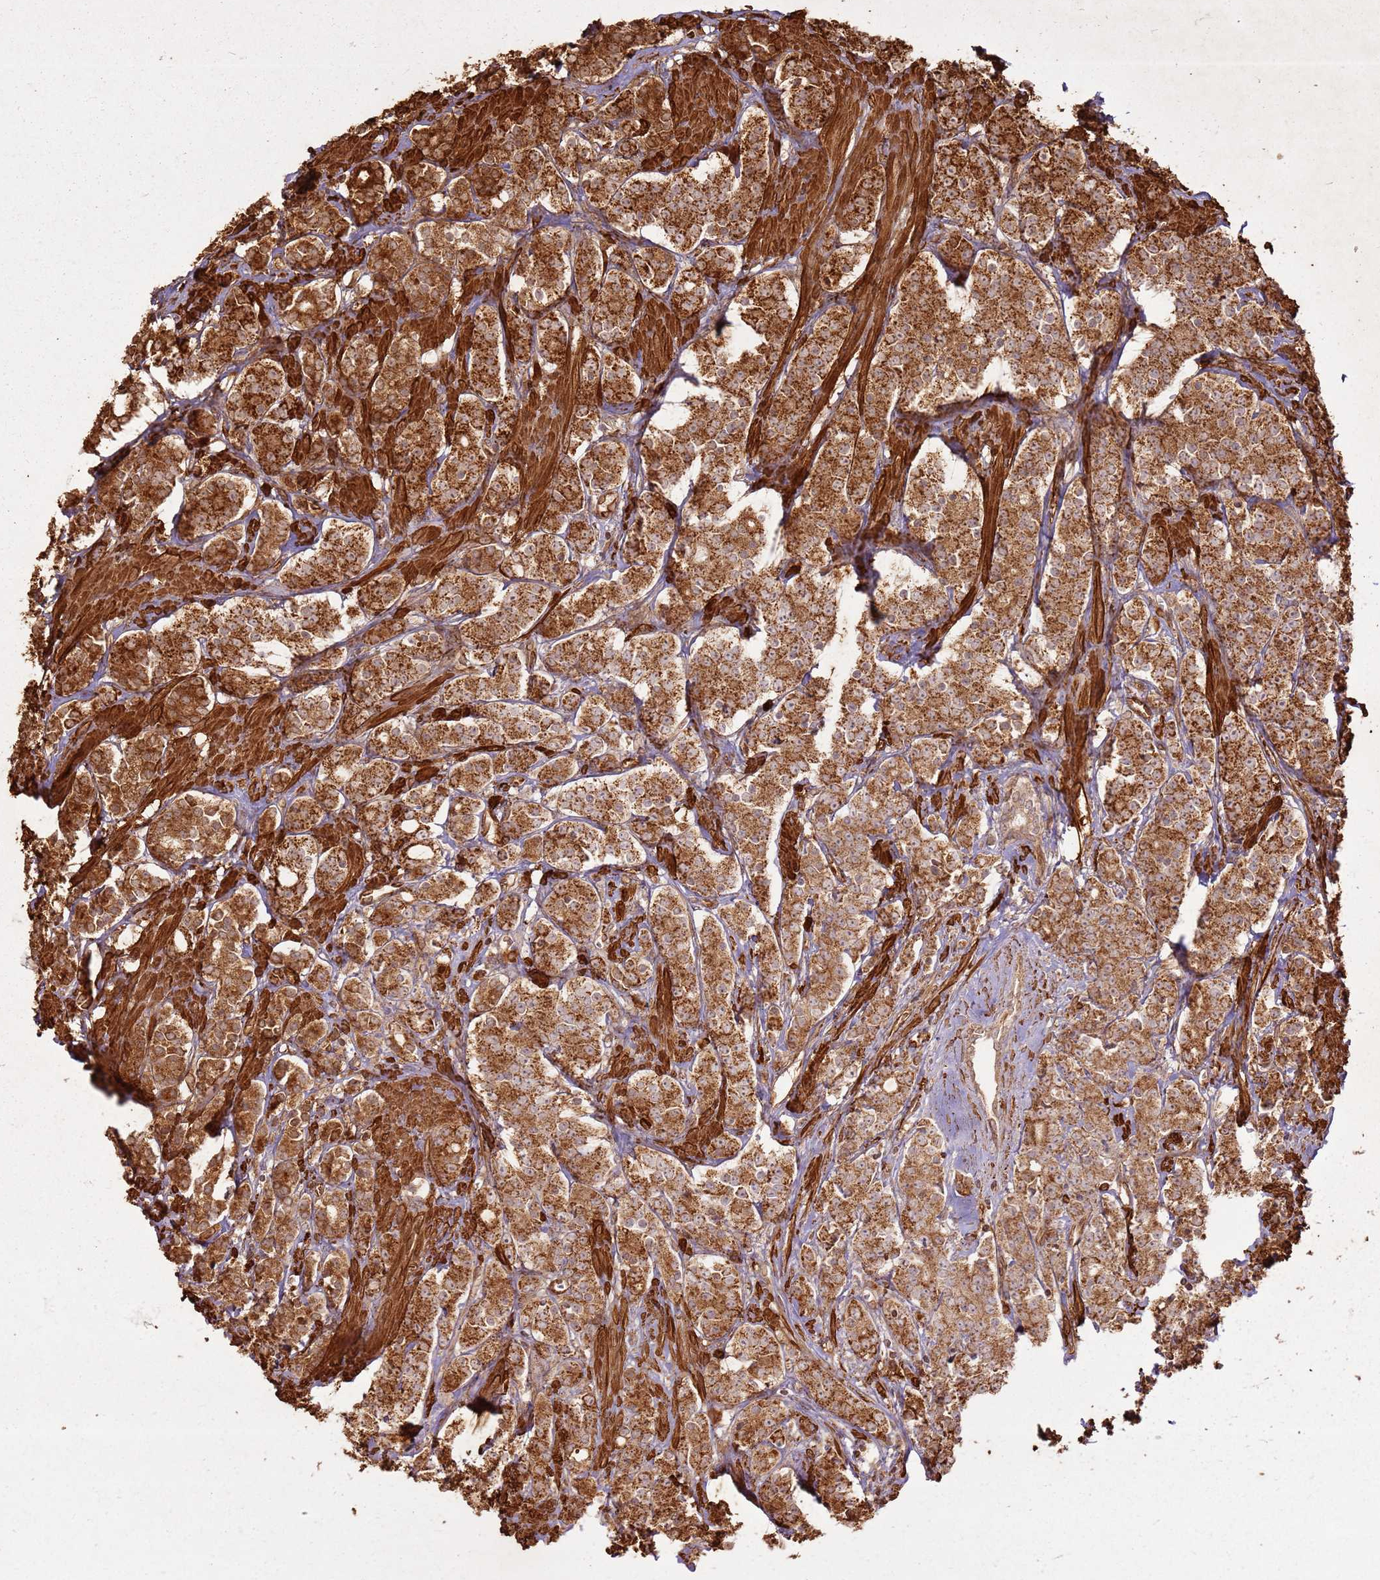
{"staining": {"intensity": "strong", "quantity": ">75%", "location": "cytoplasmic/membranous"}, "tissue": "prostate cancer", "cell_type": "Tumor cells", "image_type": "cancer", "snomed": [{"axis": "morphology", "description": "Adenocarcinoma, High grade"}, {"axis": "topography", "description": "Prostate"}], "caption": "Adenocarcinoma (high-grade) (prostate) stained with DAB (3,3'-diaminobenzidine) immunohistochemistry (IHC) exhibits high levels of strong cytoplasmic/membranous expression in approximately >75% of tumor cells.", "gene": "DDX59", "patient": {"sex": "male", "age": 62}}